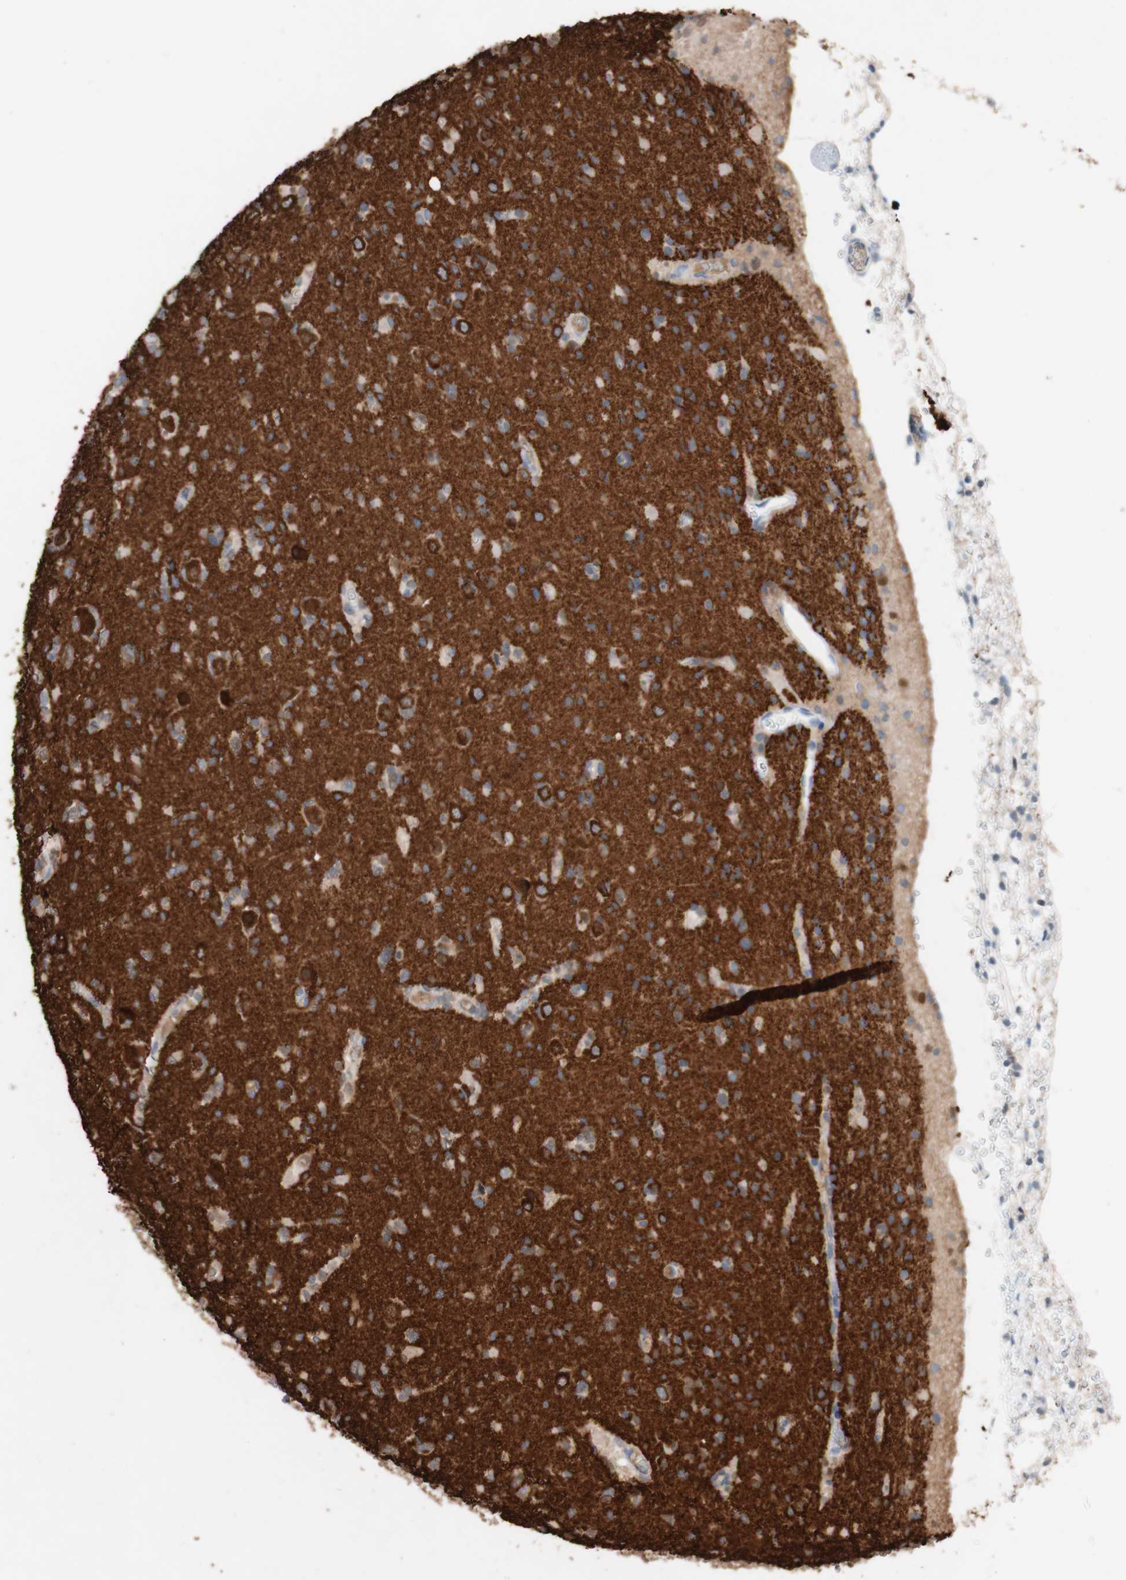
{"staining": {"intensity": "moderate", "quantity": "<25%", "location": "cytoplasmic/membranous"}, "tissue": "glioma", "cell_type": "Tumor cells", "image_type": "cancer", "snomed": [{"axis": "morphology", "description": "Glioma, malignant, Low grade"}, {"axis": "topography", "description": "Brain"}], "caption": "Tumor cells reveal moderate cytoplasmic/membranous positivity in approximately <25% of cells in malignant glioma (low-grade).", "gene": "PACSIN1", "patient": {"sex": "female", "age": 22}}